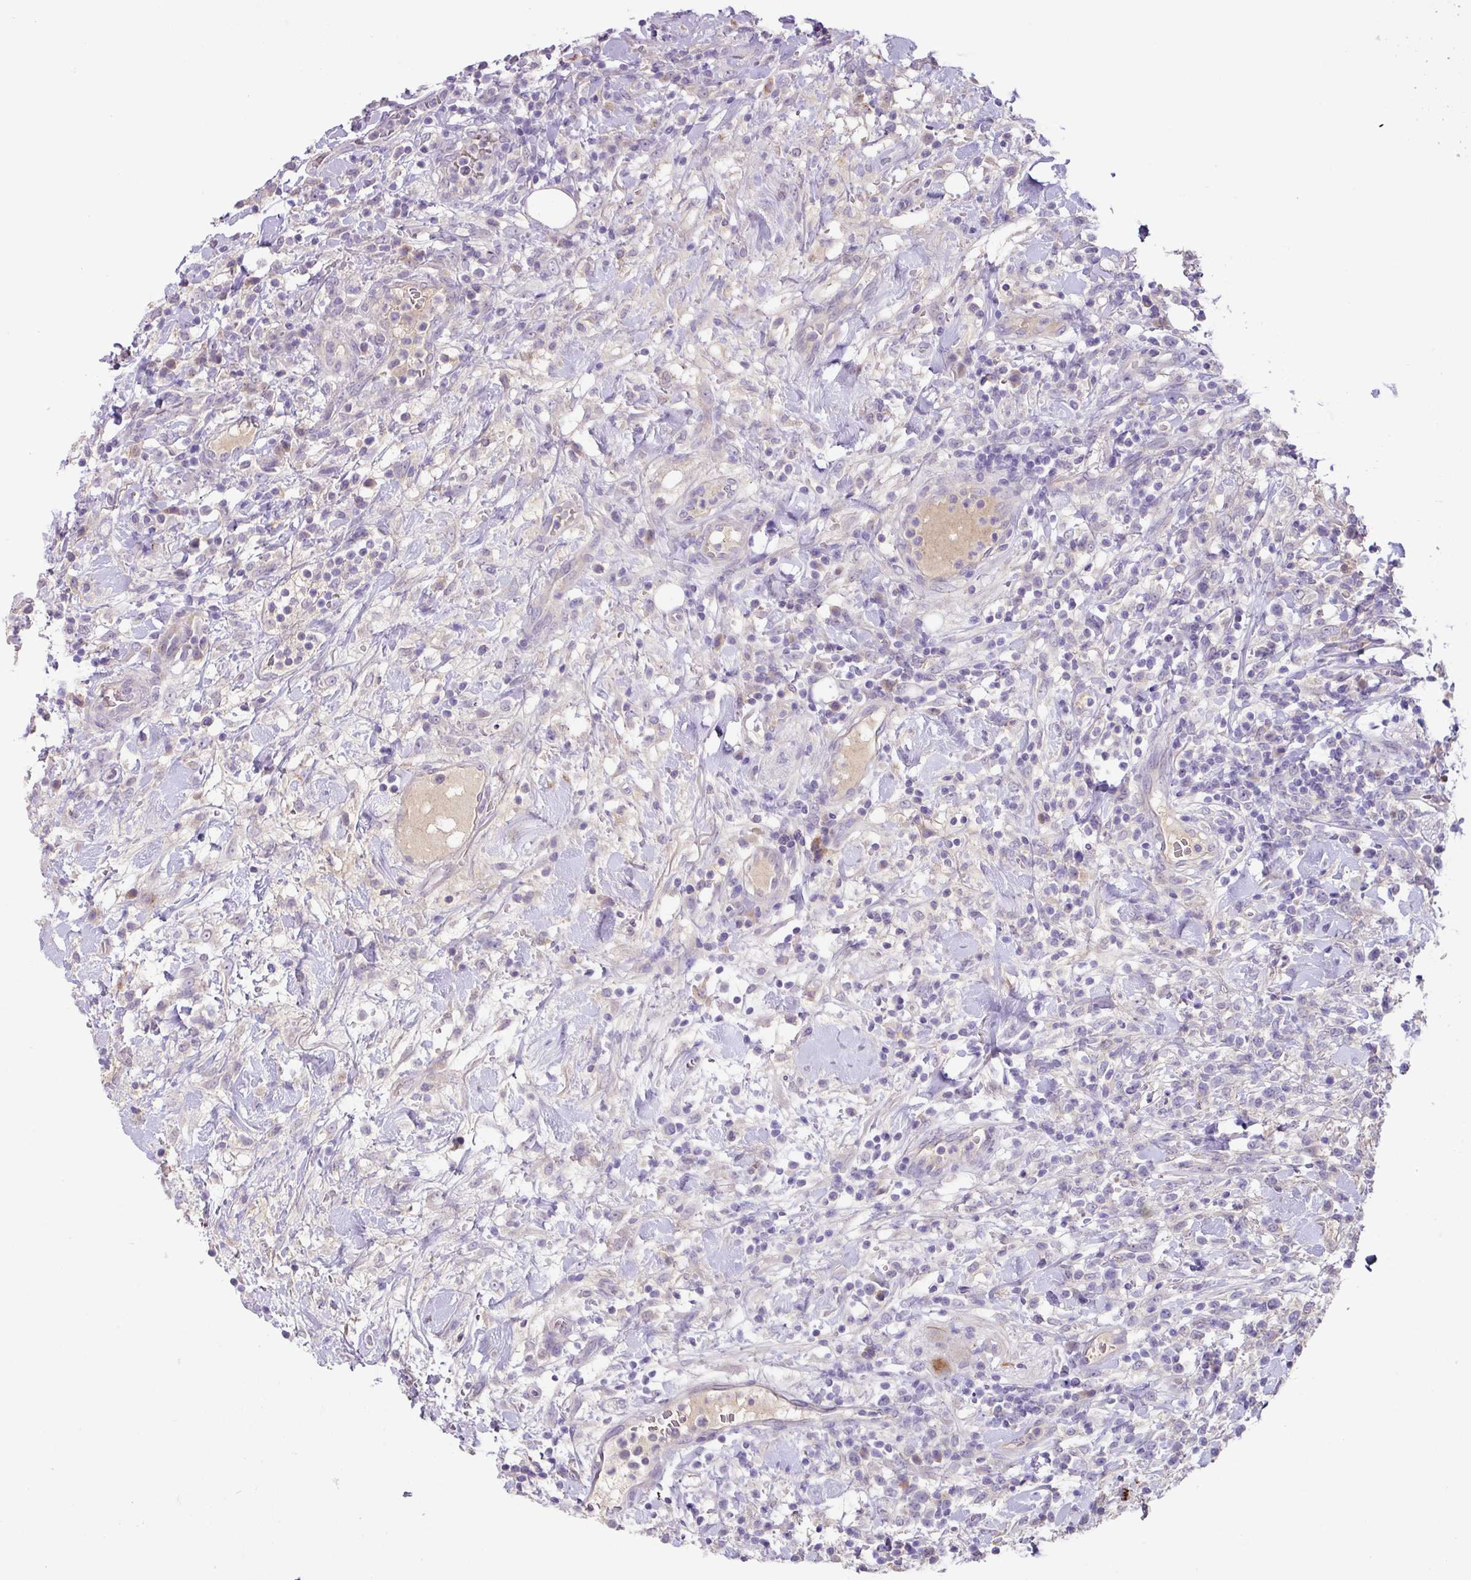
{"staining": {"intensity": "negative", "quantity": "none", "location": "none"}, "tissue": "lymphoma", "cell_type": "Tumor cells", "image_type": "cancer", "snomed": [{"axis": "morphology", "description": "Malignant lymphoma, non-Hodgkin's type, High grade"}, {"axis": "topography", "description": "Colon"}], "caption": "An image of human malignant lymphoma, non-Hodgkin's type (high-grade) is negative for staining in tumor cells.", "gene": "PLEKHH3", "patient": {"sex": "female", "age": 53}}